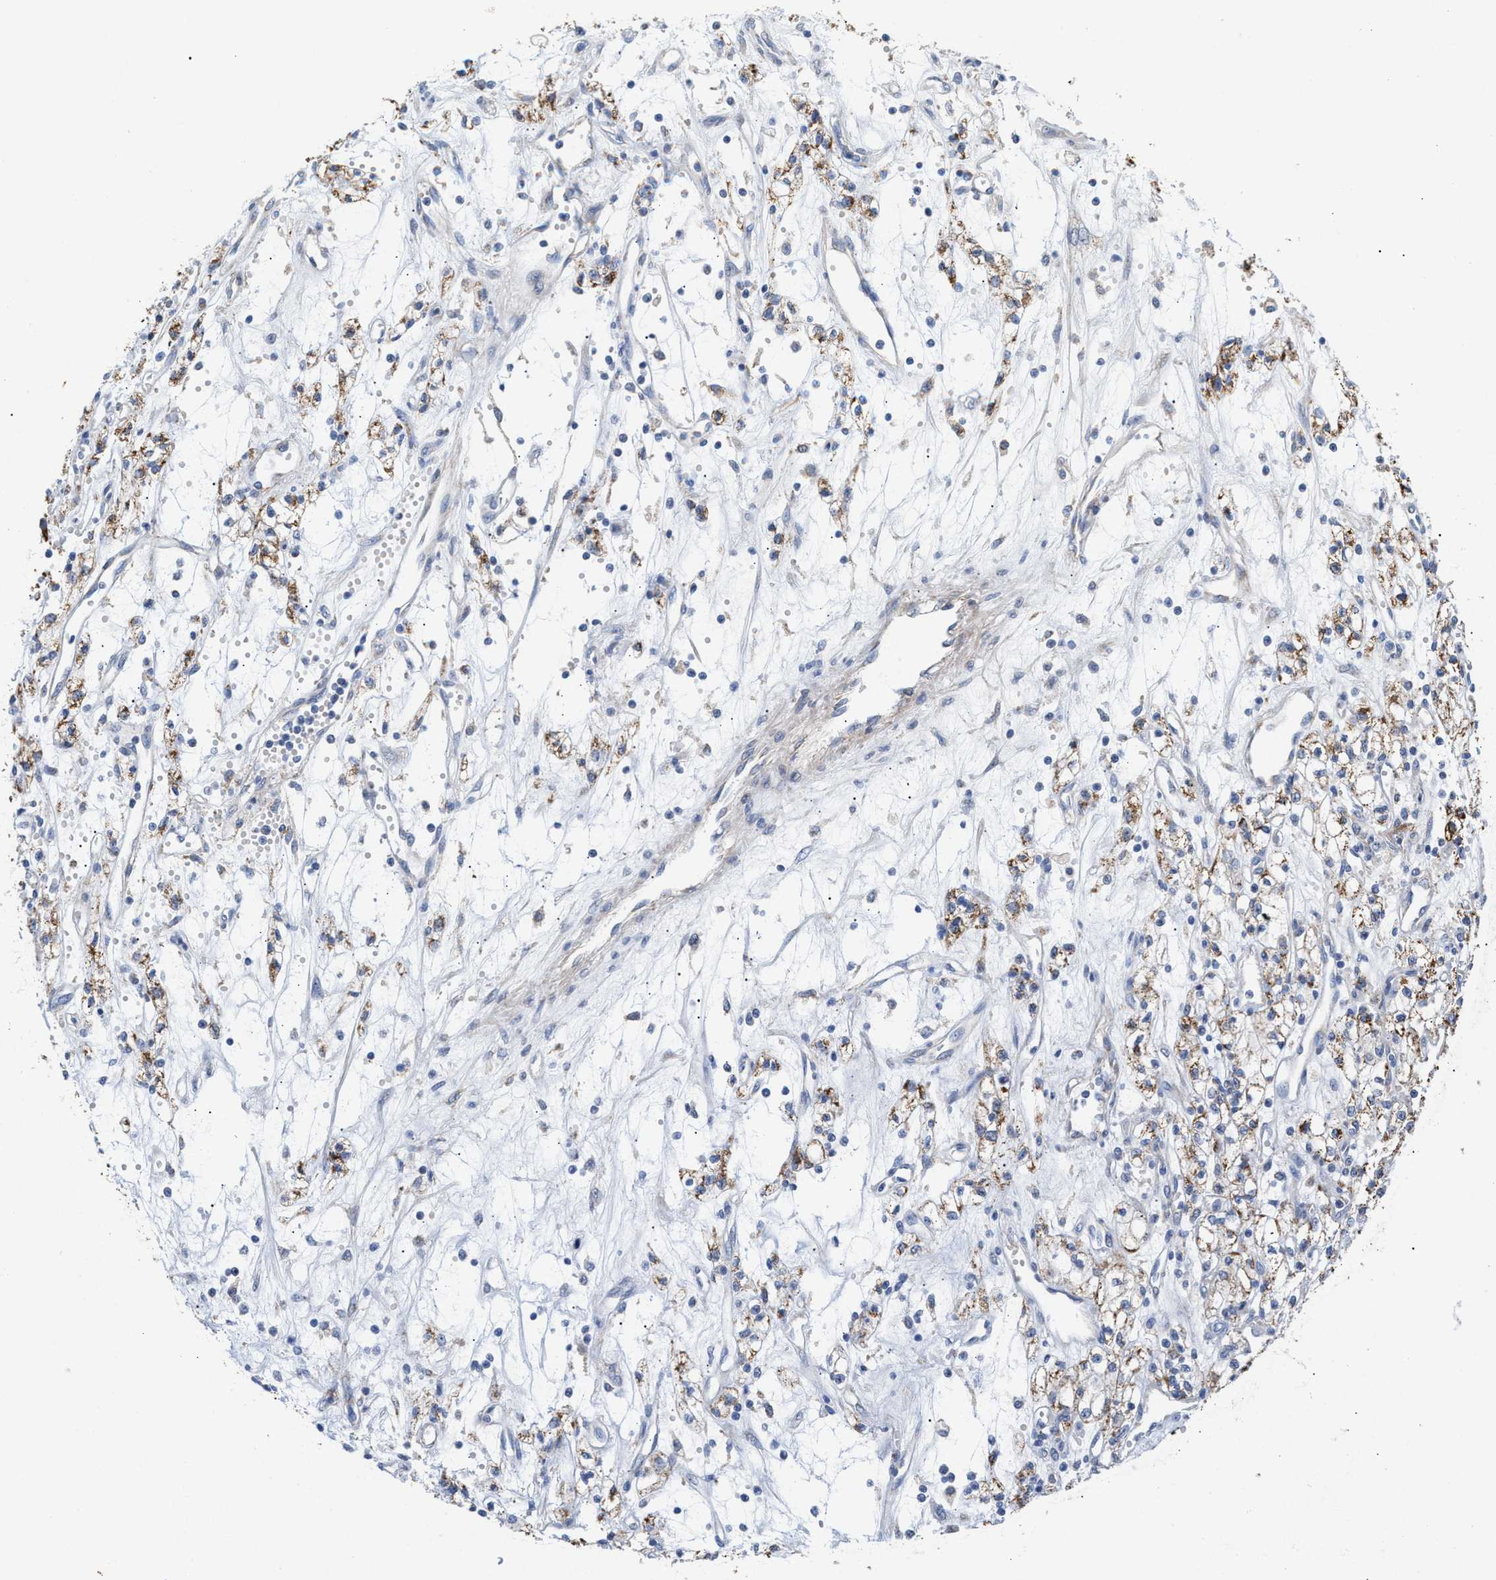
{"staining": {"intensity": "weak", "quantity": "<25%", "location": "cytoplasmic/membranous"}, "tissue": "renal cancer", "cell_type": "Tumor cells", "image_type": "cancer", "snomed": [{"axis": "morphology", "description": "Adenocarcinoma, NOS"}, {"axis": "topography", "description": "Kidney"}], "caption": "Protein analysis of renal cancer displays no significant positivity in tumor cells.", "gene": "JAG1", "patient": {"sex": "male", "age": 59}}